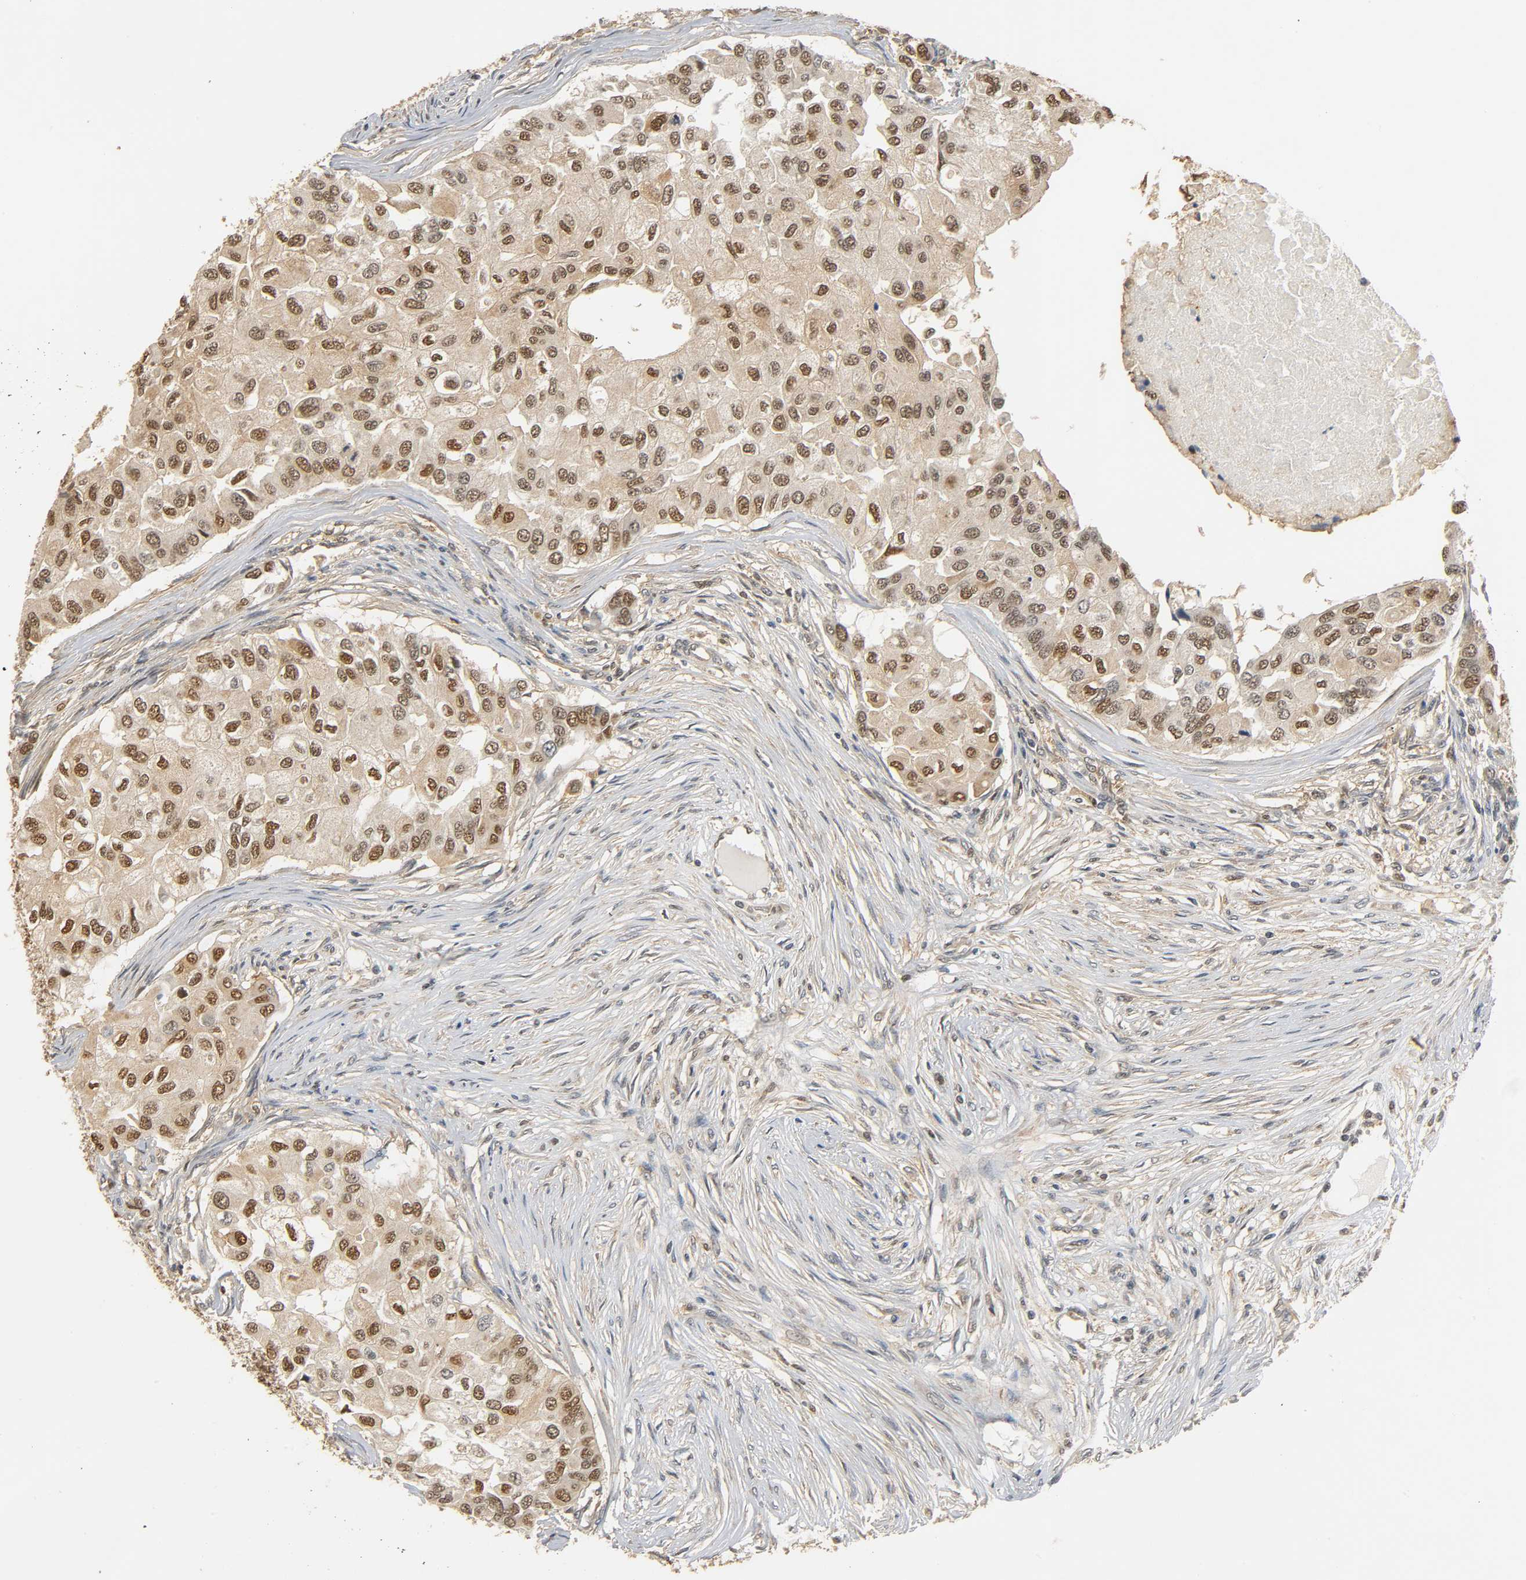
{"staining": {"intensity": "moderate", "quantity": ">75%", "location": "nuclear"}, "tissue": "breast cancer", "cell_type": "Tumor cells", "image_type": "cancer", "snomed": [{"axis": "morphology", "description": "Normal tissue, NOS"}, {"axis": "morphology", "description": "Duct carcinoma"}, {"axis": "topography", "description": "Breast"}], "caption": "A histopathology image showing moderate nuclear staining in about >75% of tumor cells in breast cancer (infiltrating ductal carcinoma), as visualized by brown immunohistochemical staining.", "gene": "ZFPM2", "patient": {"sex": "female", "age": 49}}